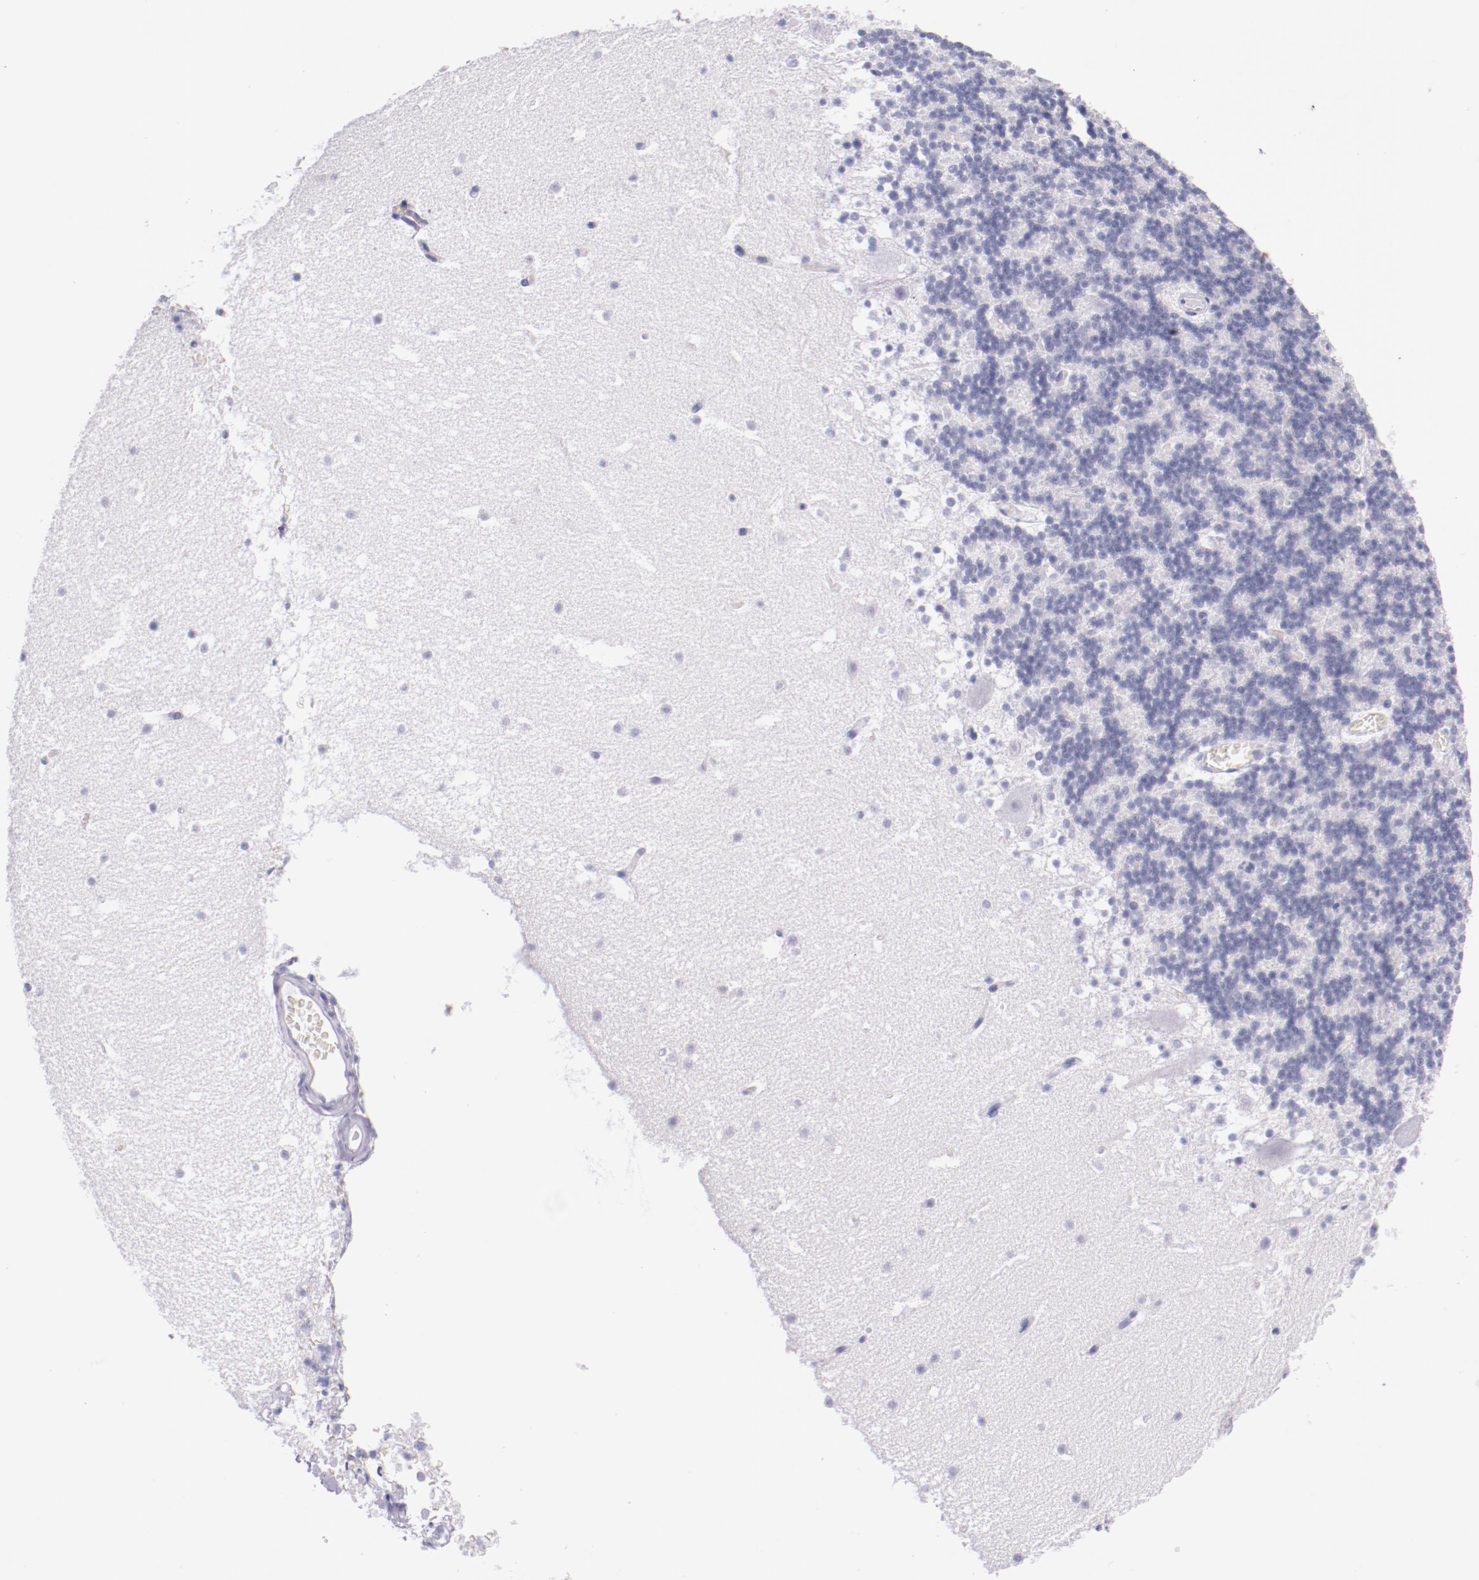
{"staining": {"intensity": "negative", "quantity": "none", "location": "none"}, "tissue": "cerebellum", "cell_type": "Cells in granular layer", "image_type": "normal", "snomed": [{"axis": "morphology", "description": "Normal tissue, NOS"}, {"axis": "topography", "description": "Cerebellum"}], "caption": "DAB (3,3'-diaminobenzidine) immunohistochemical staining of benign cerebellum exhibits no significant staining in cells in granular layer. (DAB (3,3'-diaminobenzidine) immunohistochemistry (IHC) visualized using brightfield microscopy, high magnification).", "gene": "IRF4", "patient": {"sex": "male", "age": 45}}